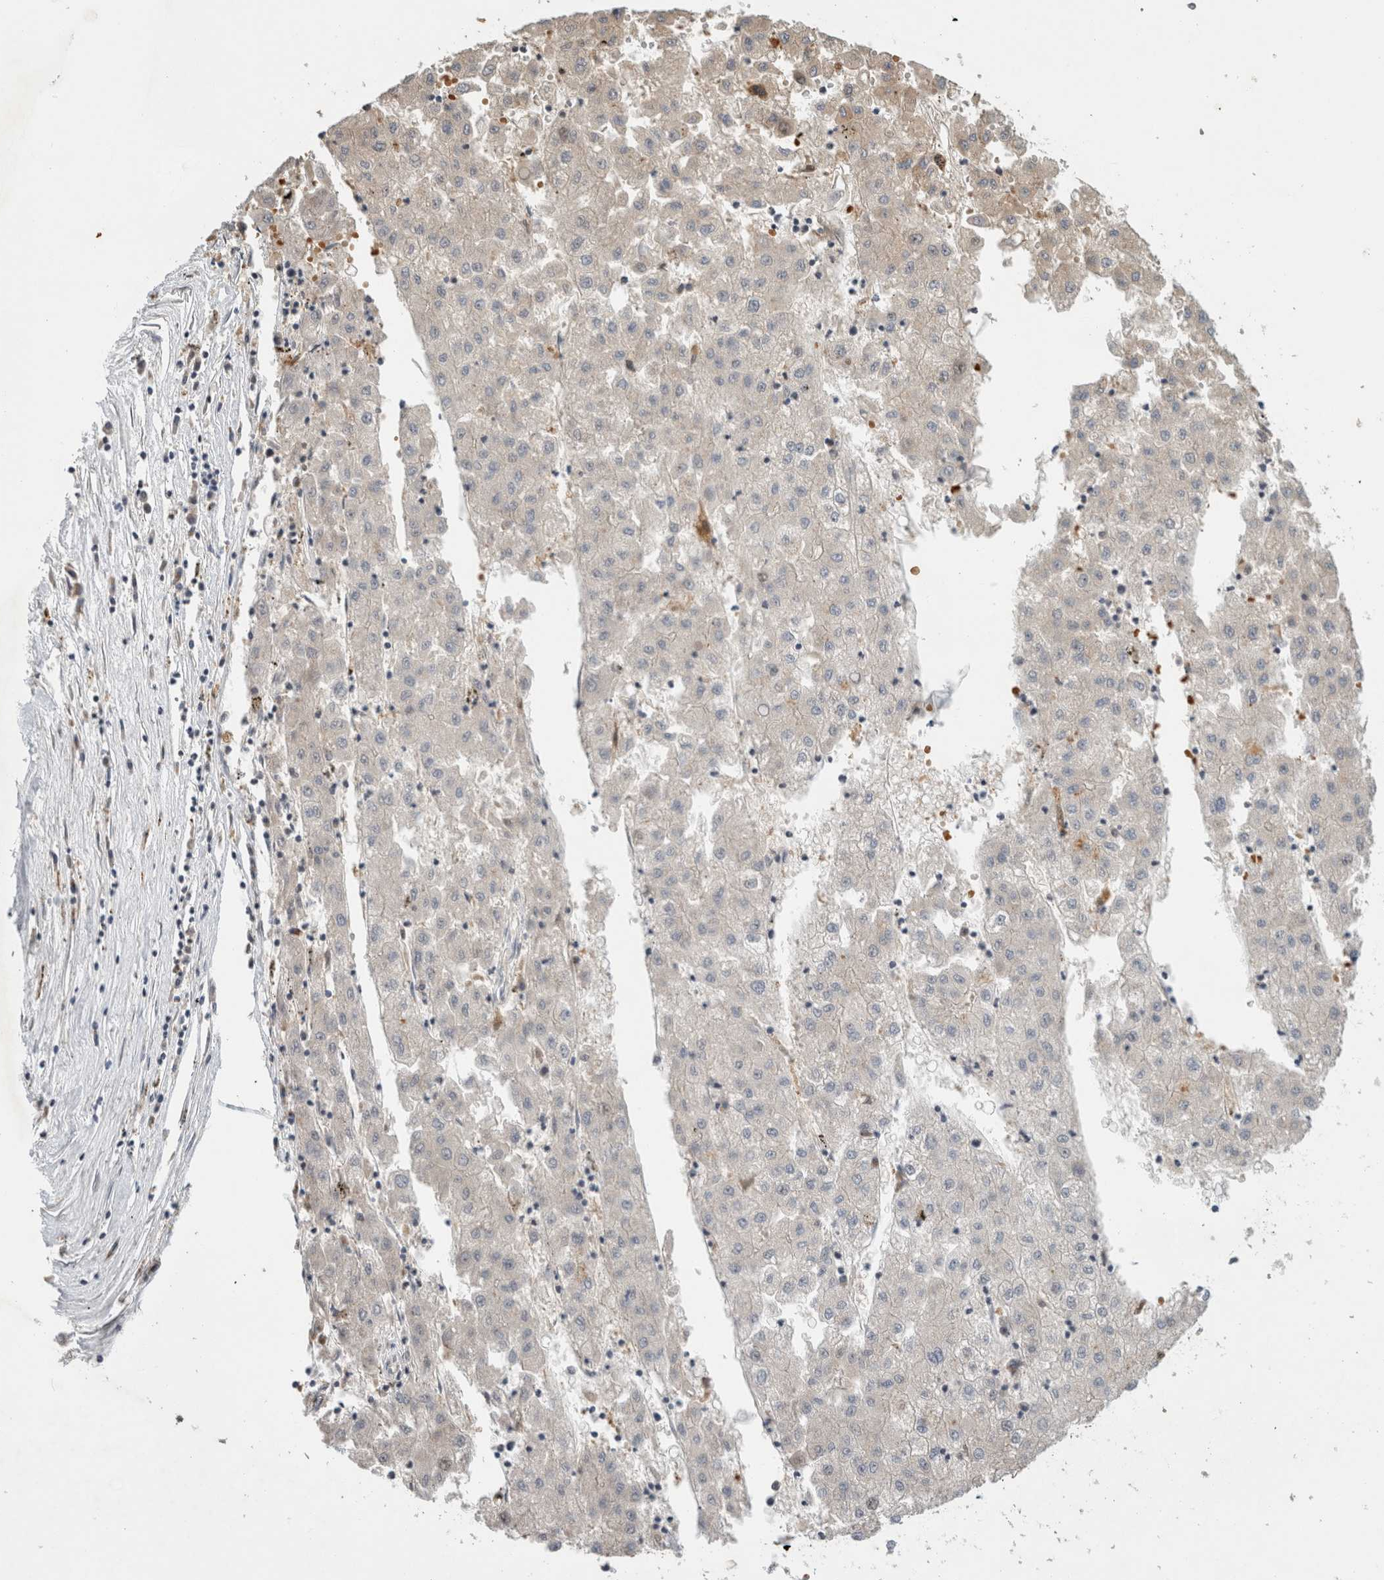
{"staining": {"intensity": "negative", "quantity": "none", "location": "none"}, "tissue": "liver cancer", "cell_type": "Tumor cells", "image_type": "cancer", "snomed": [{"axis": "morphology", "description": "Carcinoma, Hepatocellular, NOS"}, {"axis": "topography", "description": "Liver"}], "caption": "DAB (3,3'-diaminobenzidine) immunohistochemical staining of human hepatocellular carcinoma (liver) displays no significant staining in tumor cells.", "gene": "OTUD6B", "patient": {"sex": "male", "age": 72}}